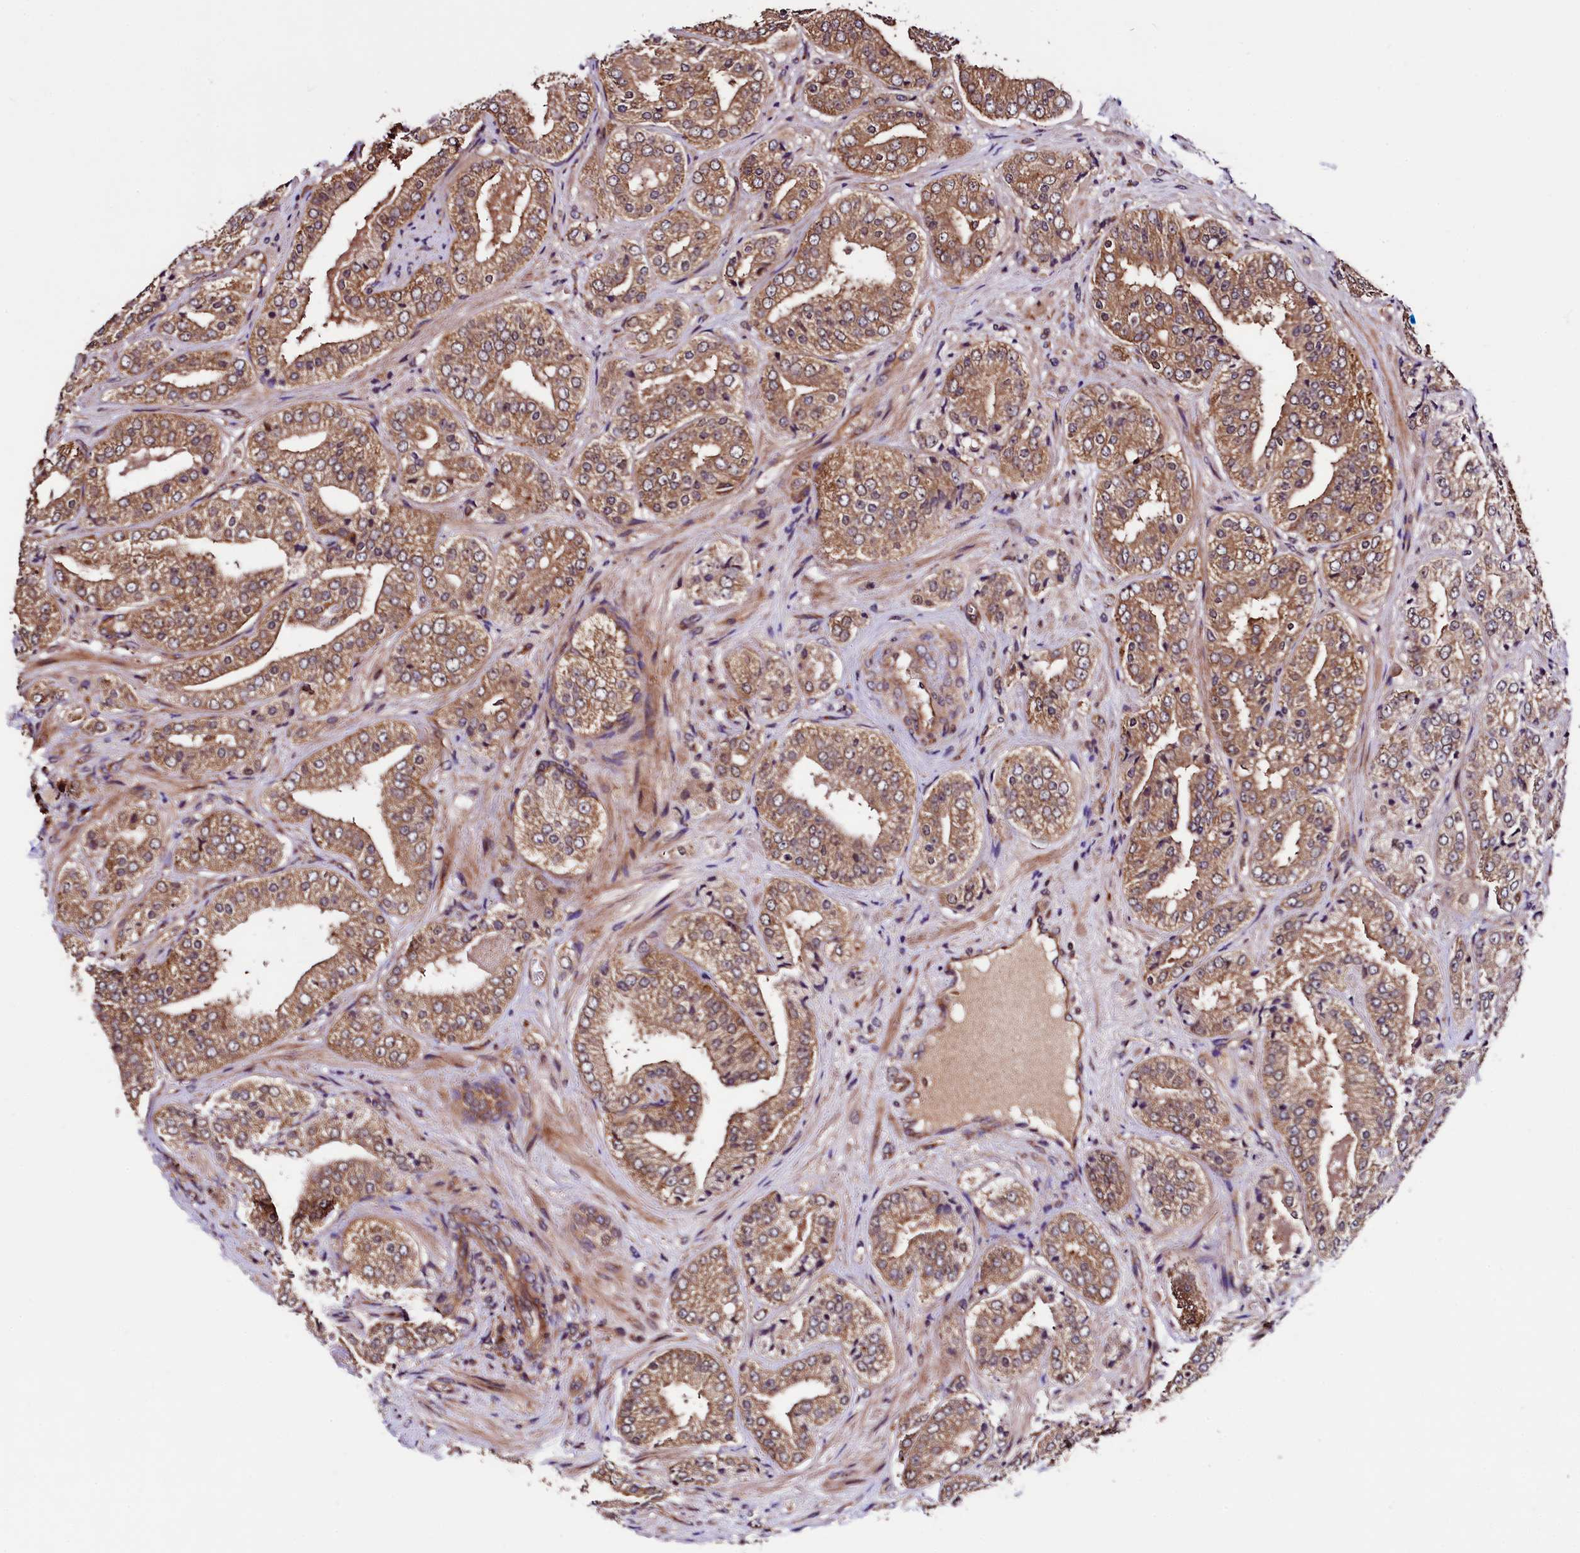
{"staining": {"intensity": "moderate", "quantity": ">75%", "location": "cytoplasmic/membranous"}, "tissue": "prostate cancer", "cell_type": "Tumor cells", "image_type": "cancer", "snomed": [{"axis": "morphology", "description": "Adenocarcinoma, High grade"}, {"axis": "topography", "description": "Prostate"}], "caption": "Prostate cancer (adenocarcinoma (high-grade)) stained with a brown dye displays moderate cytoplasmic/membranous positive staining in about >75% of tumor cells.", "gene": "VPS35", "patient": {"sex": "male", "age": 71}}